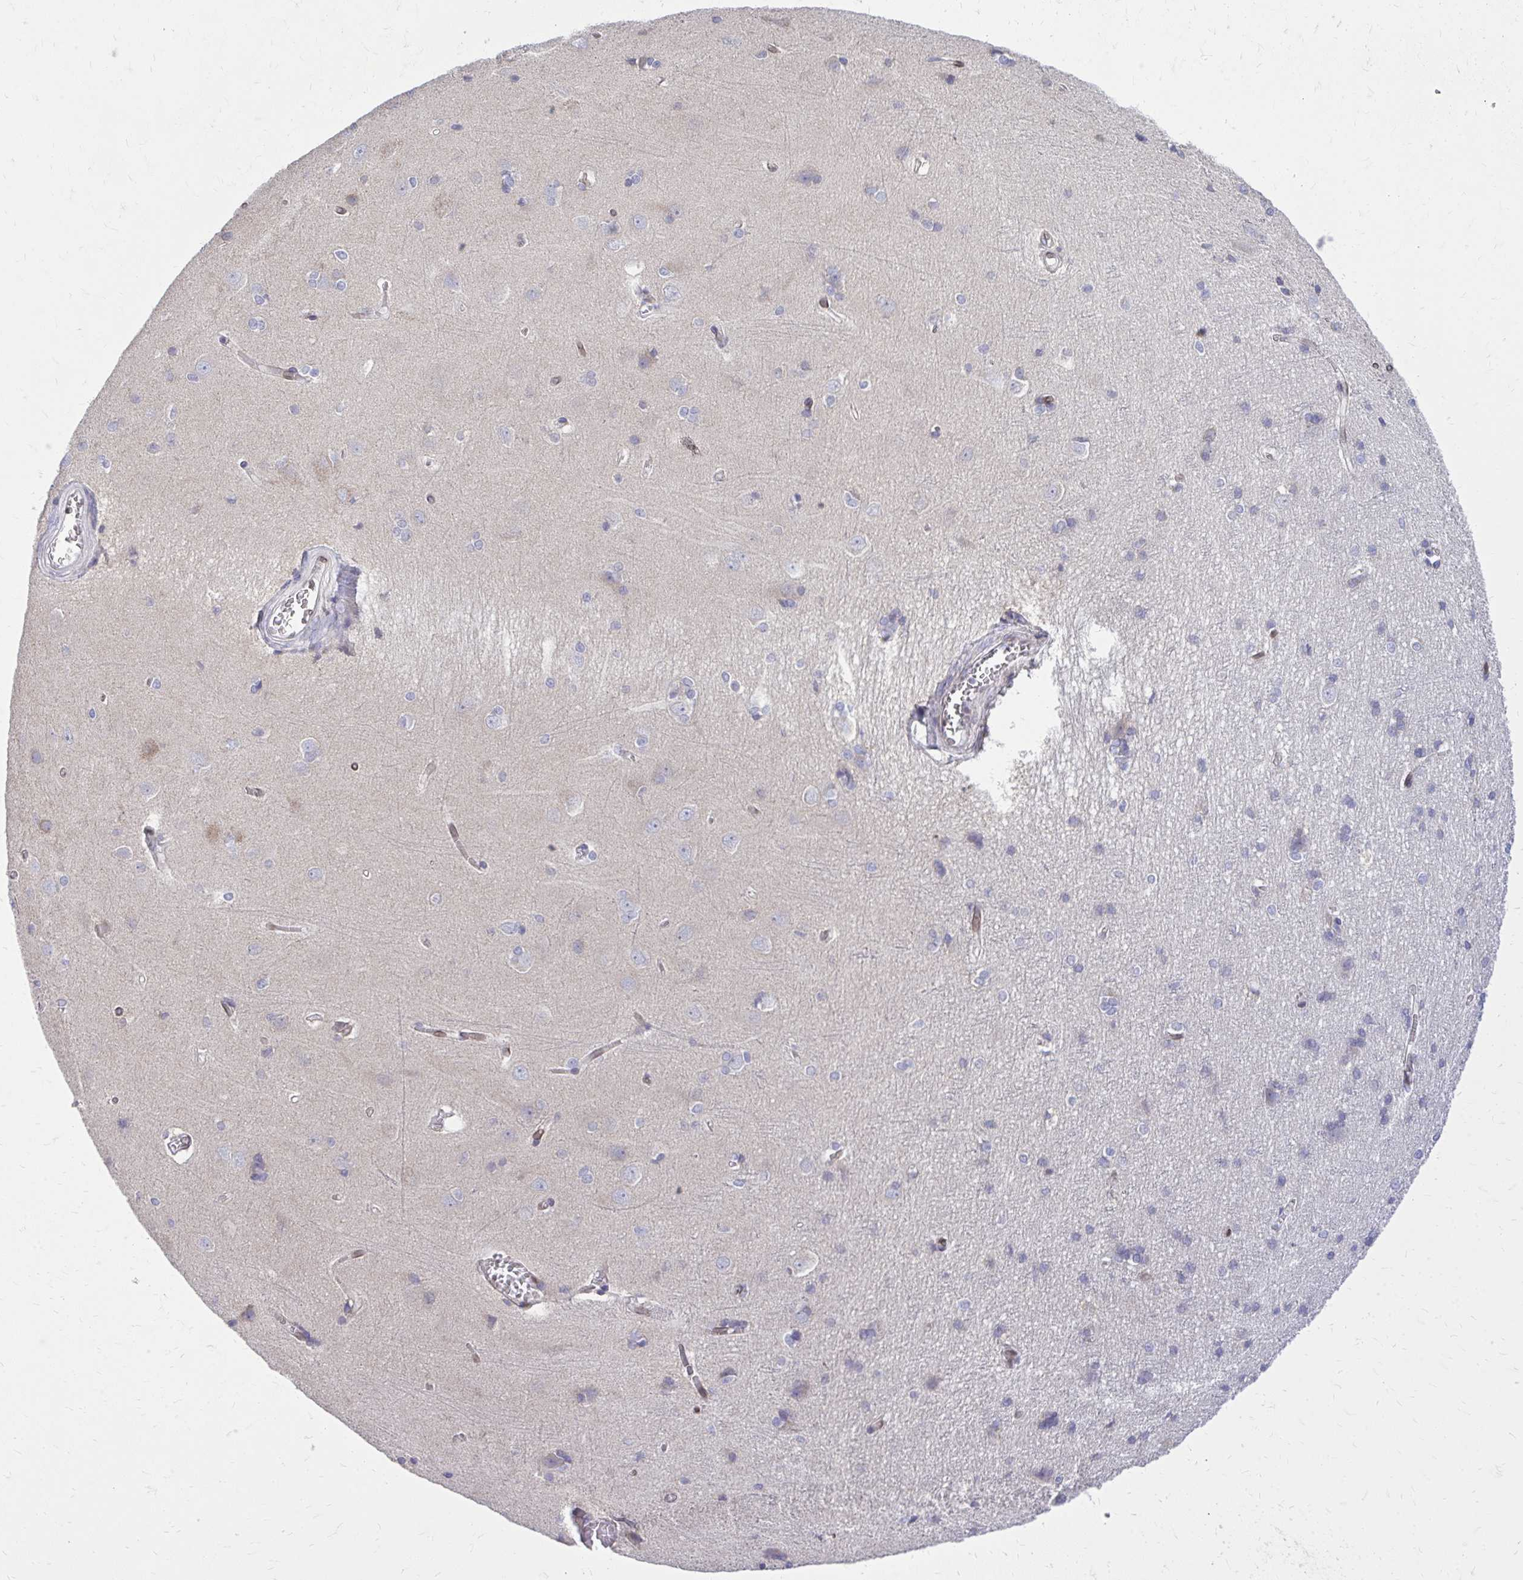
{"staining": {"intensity": "negative", "quantity": "none", "location": "none"}, "tissue": "cerebral cortex", "cell_type": "Endothelial cells", "image_type": "normal", "snomed": [{"axis": "morphology", "description": "Normal tissue, NOS"}, {"axis": "topography", "description": "Cerebral cortex"}], "caption": "Cerebral cortex stained for a protein using immunohistochemistry (IHC) reveals no staining endothelial cells.", "gene": "RPS6KA2", "patient": {"sex": "male", "age": 37}}